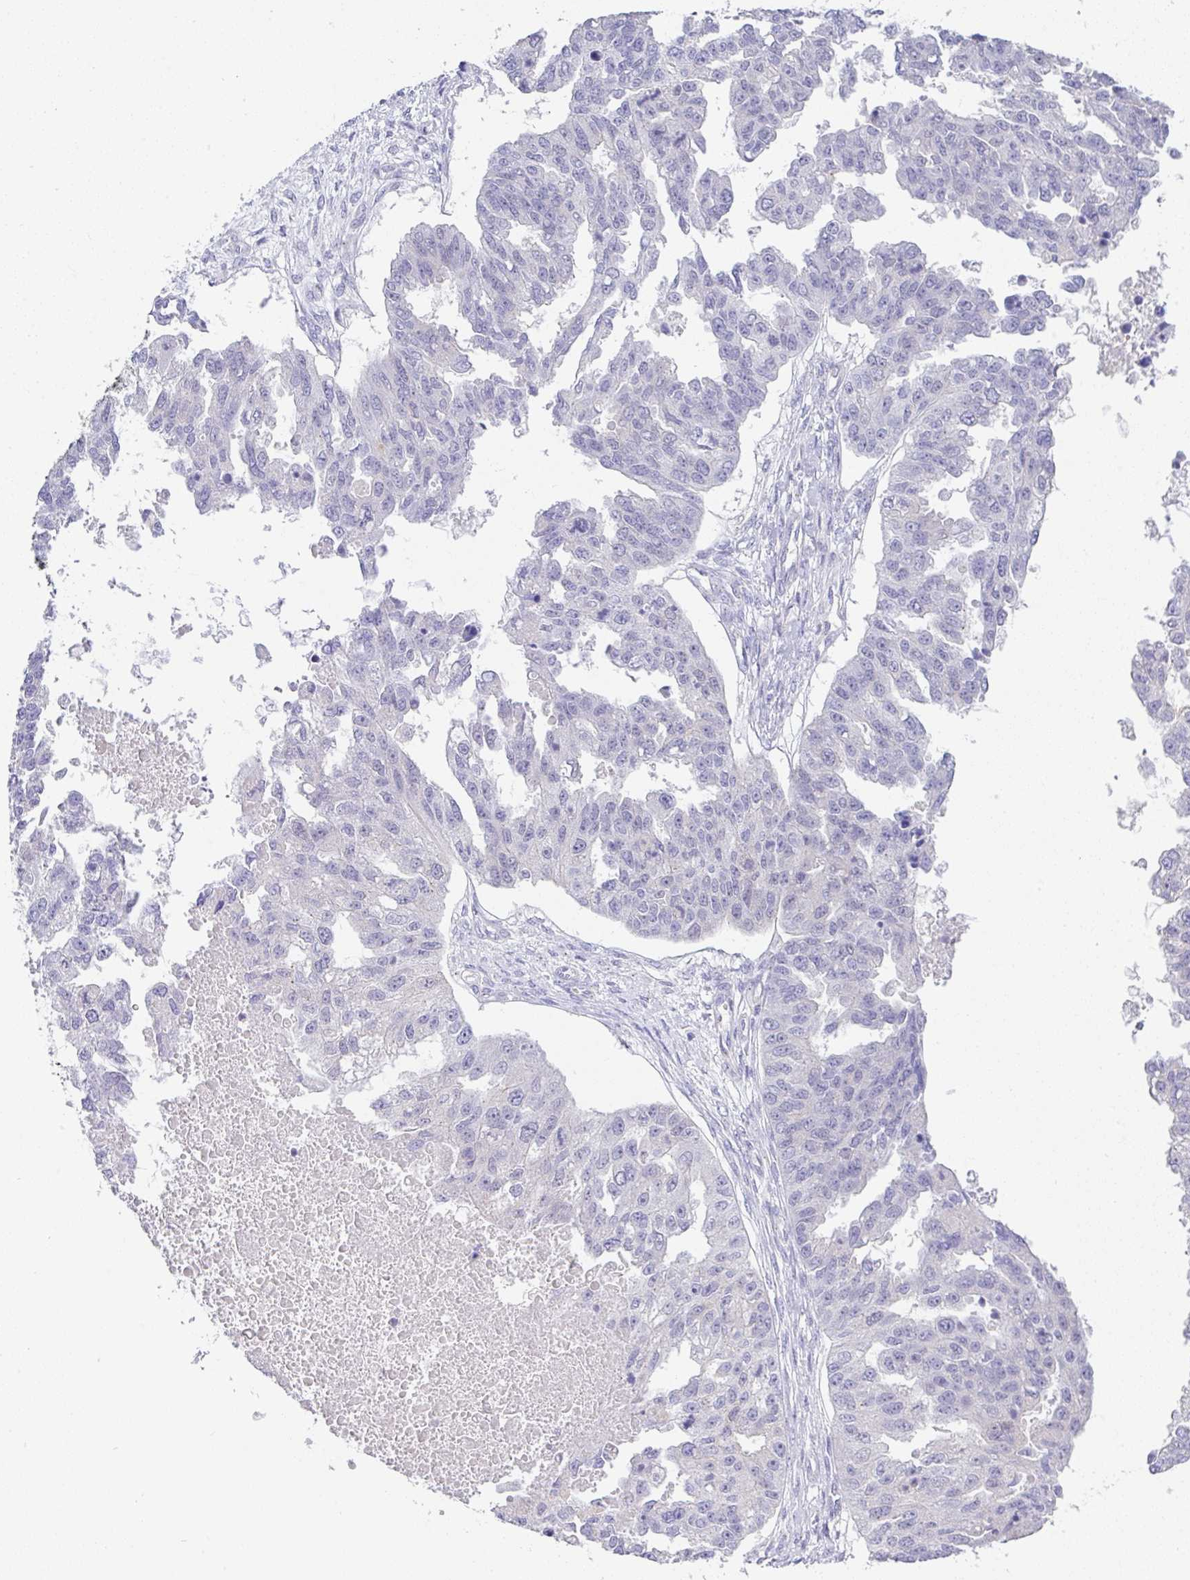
{"staining": {"intensity": "negative", "quantity": "none", "location": "none"}, "tissue": "ovarian cancer", "cell_type": "Tumor cells", "image_type": "cancer", "snomed": [{"axis": "morphology", "description": "Cystadenocarcinoma, serous, NOS"}, {"axis": "topography", "description": "Ovary"}], "caption": "A photomicrograph of ovarian serous cystadenocarcinoma stained for a protein exhibits no brown staining in tumor cells. (Brightfield microscopy of DAB IHC at high magnification).", "gene": "FAM177A1", "patient": {"sex": "female", "age": 58}}